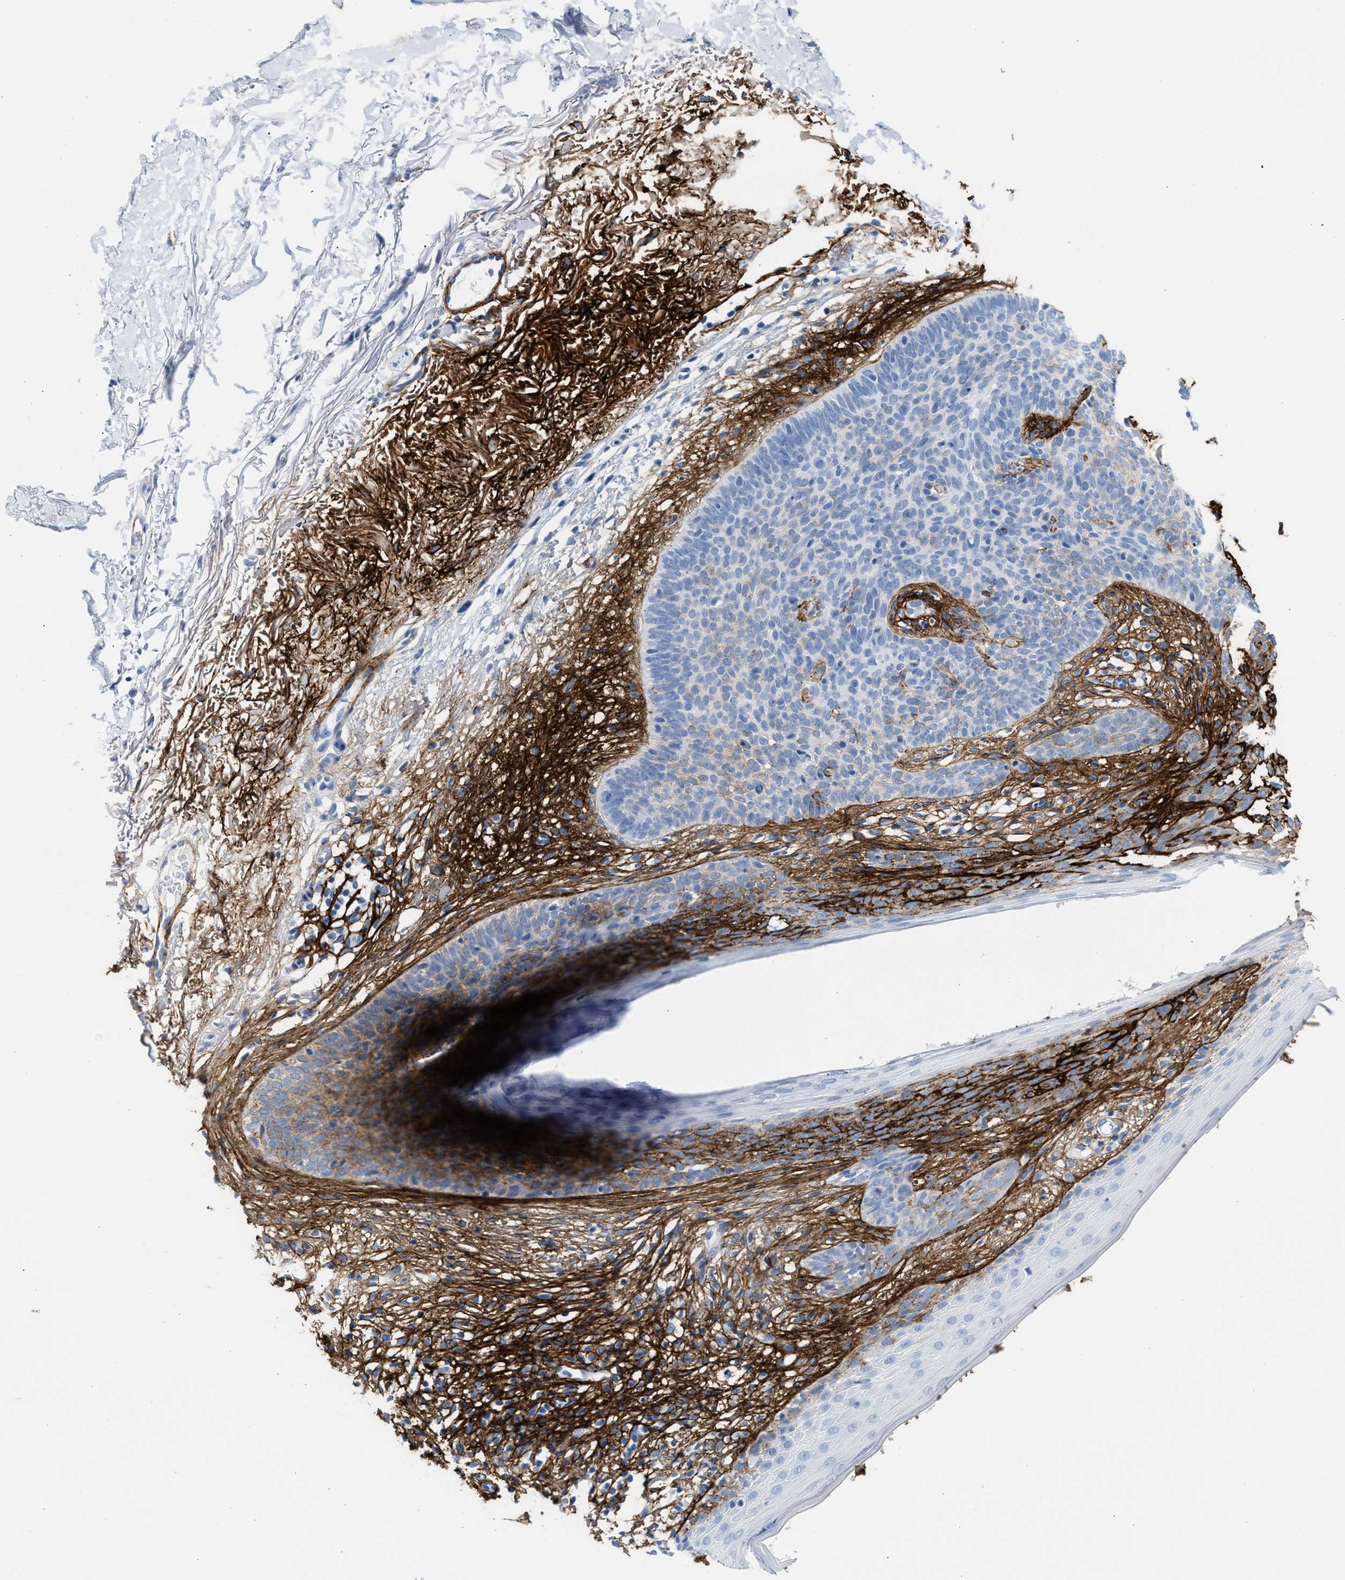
{"staining": {"intensity": "weak", "quantity": "25%-75%", "location": "cytoplasmic/membranous"}, "tissue": "skin cancer", "cell_type": "Tumor cells", "image_type": "cancer", "snomed": [{"axis": "morphology", "description": "Basal cell carcinoma"}, {"axis": "topography", "description": "Skin"}], "caption": "Skin cancer (basal cell carcinoma) stained with a brown dye displays weak cytoplasmic/membranous positive staining in about 25%-75% of tumor cells.", "gene": "TNR", "patient": {"sex": "female", "age": 70}}